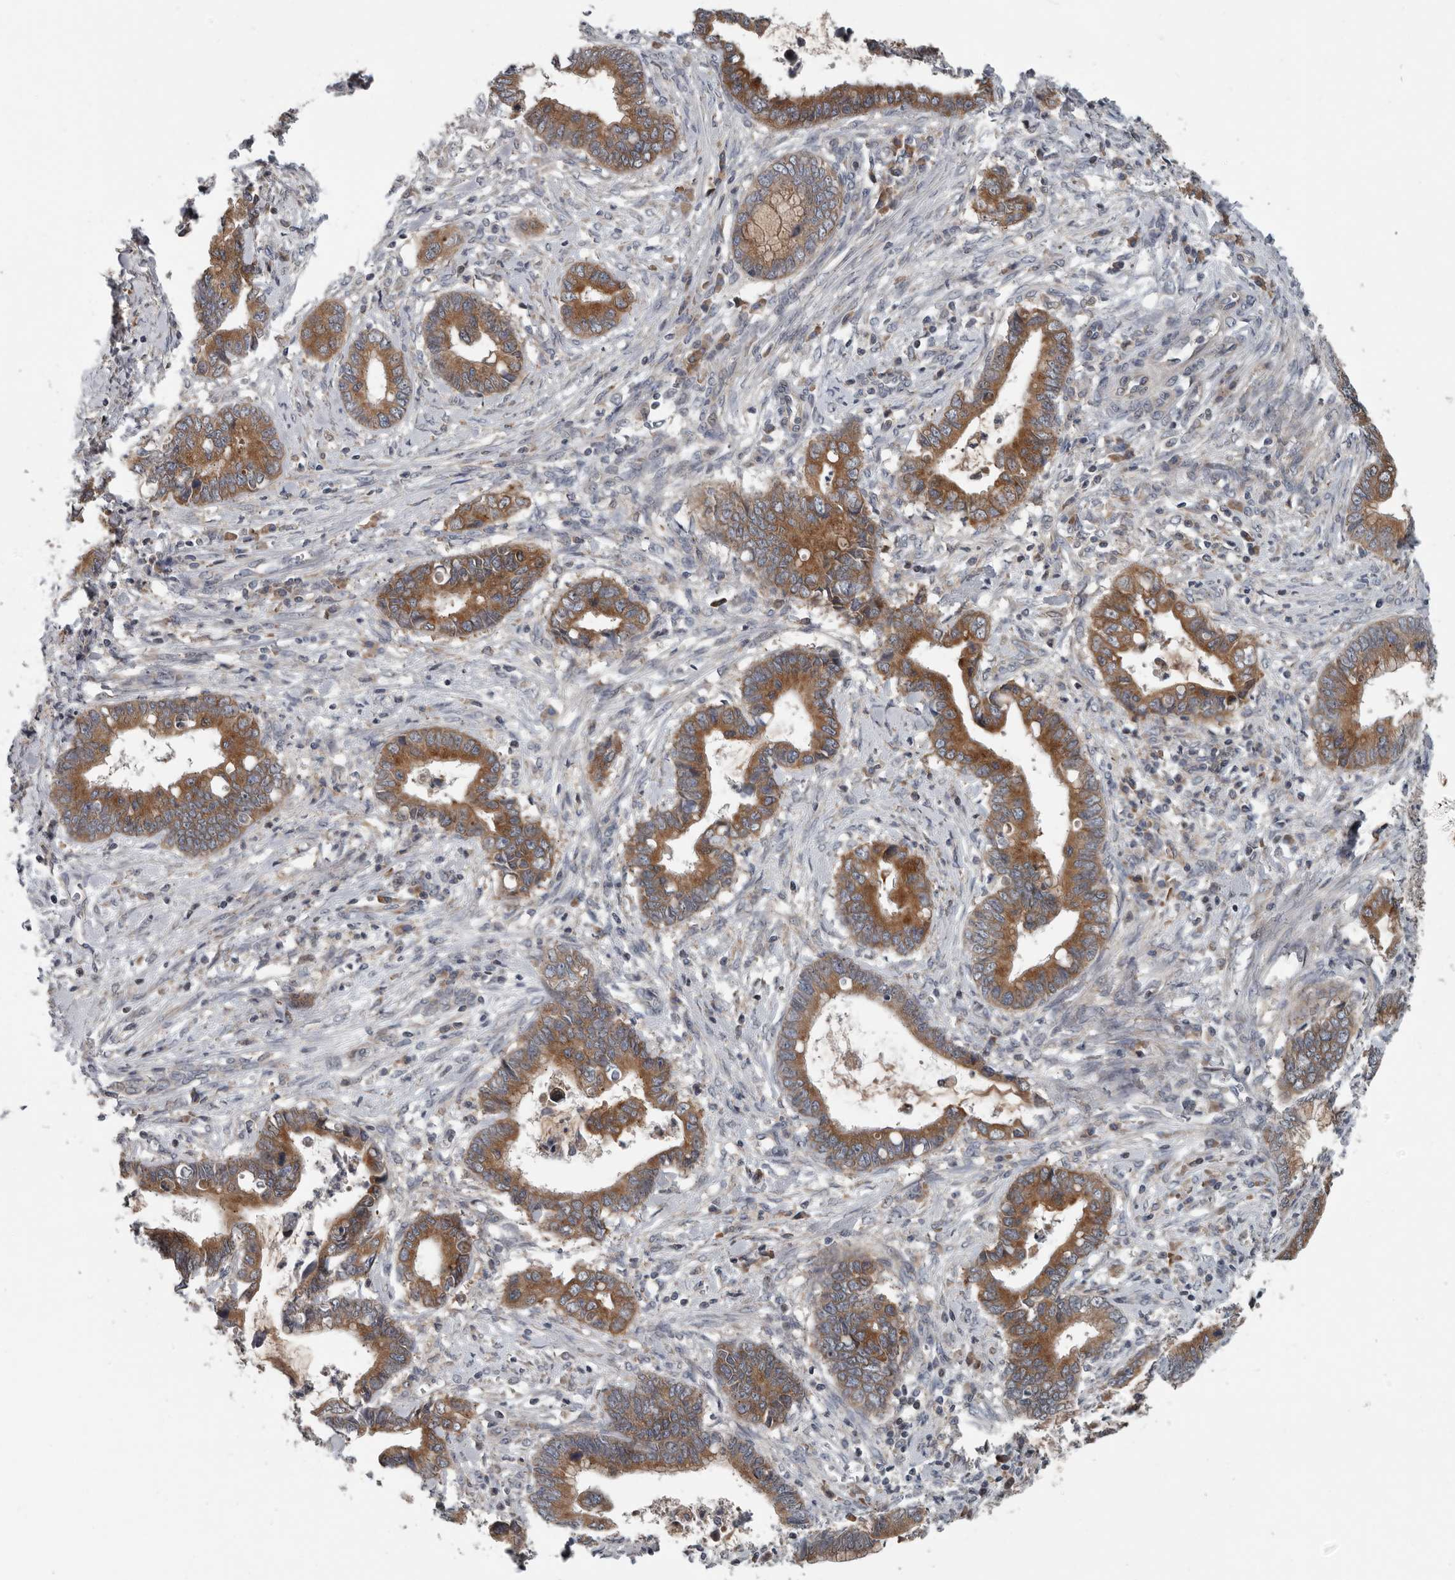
{"staining": {"intensity": "moderate", "quantity": ">75%", "location": "cytoplasmic/membranous"}, "tissue": "cervical cancer", "cell_type": "Tumor cells", "image_type": "cancer", "snomed": [{"axis": "morphology", "description": "Adenocarcinoma, NOS"}, {"axis": "topography", "description": "Cervix"}], "caption": "A photomicrograph of human cervical adenocarcinoma stained for a protein exhibits moderate cytoplasmic/membranous brown staining in tumor cells.", "gene": "TMEM199", "patient": {"sex": "female", "age": 44}}